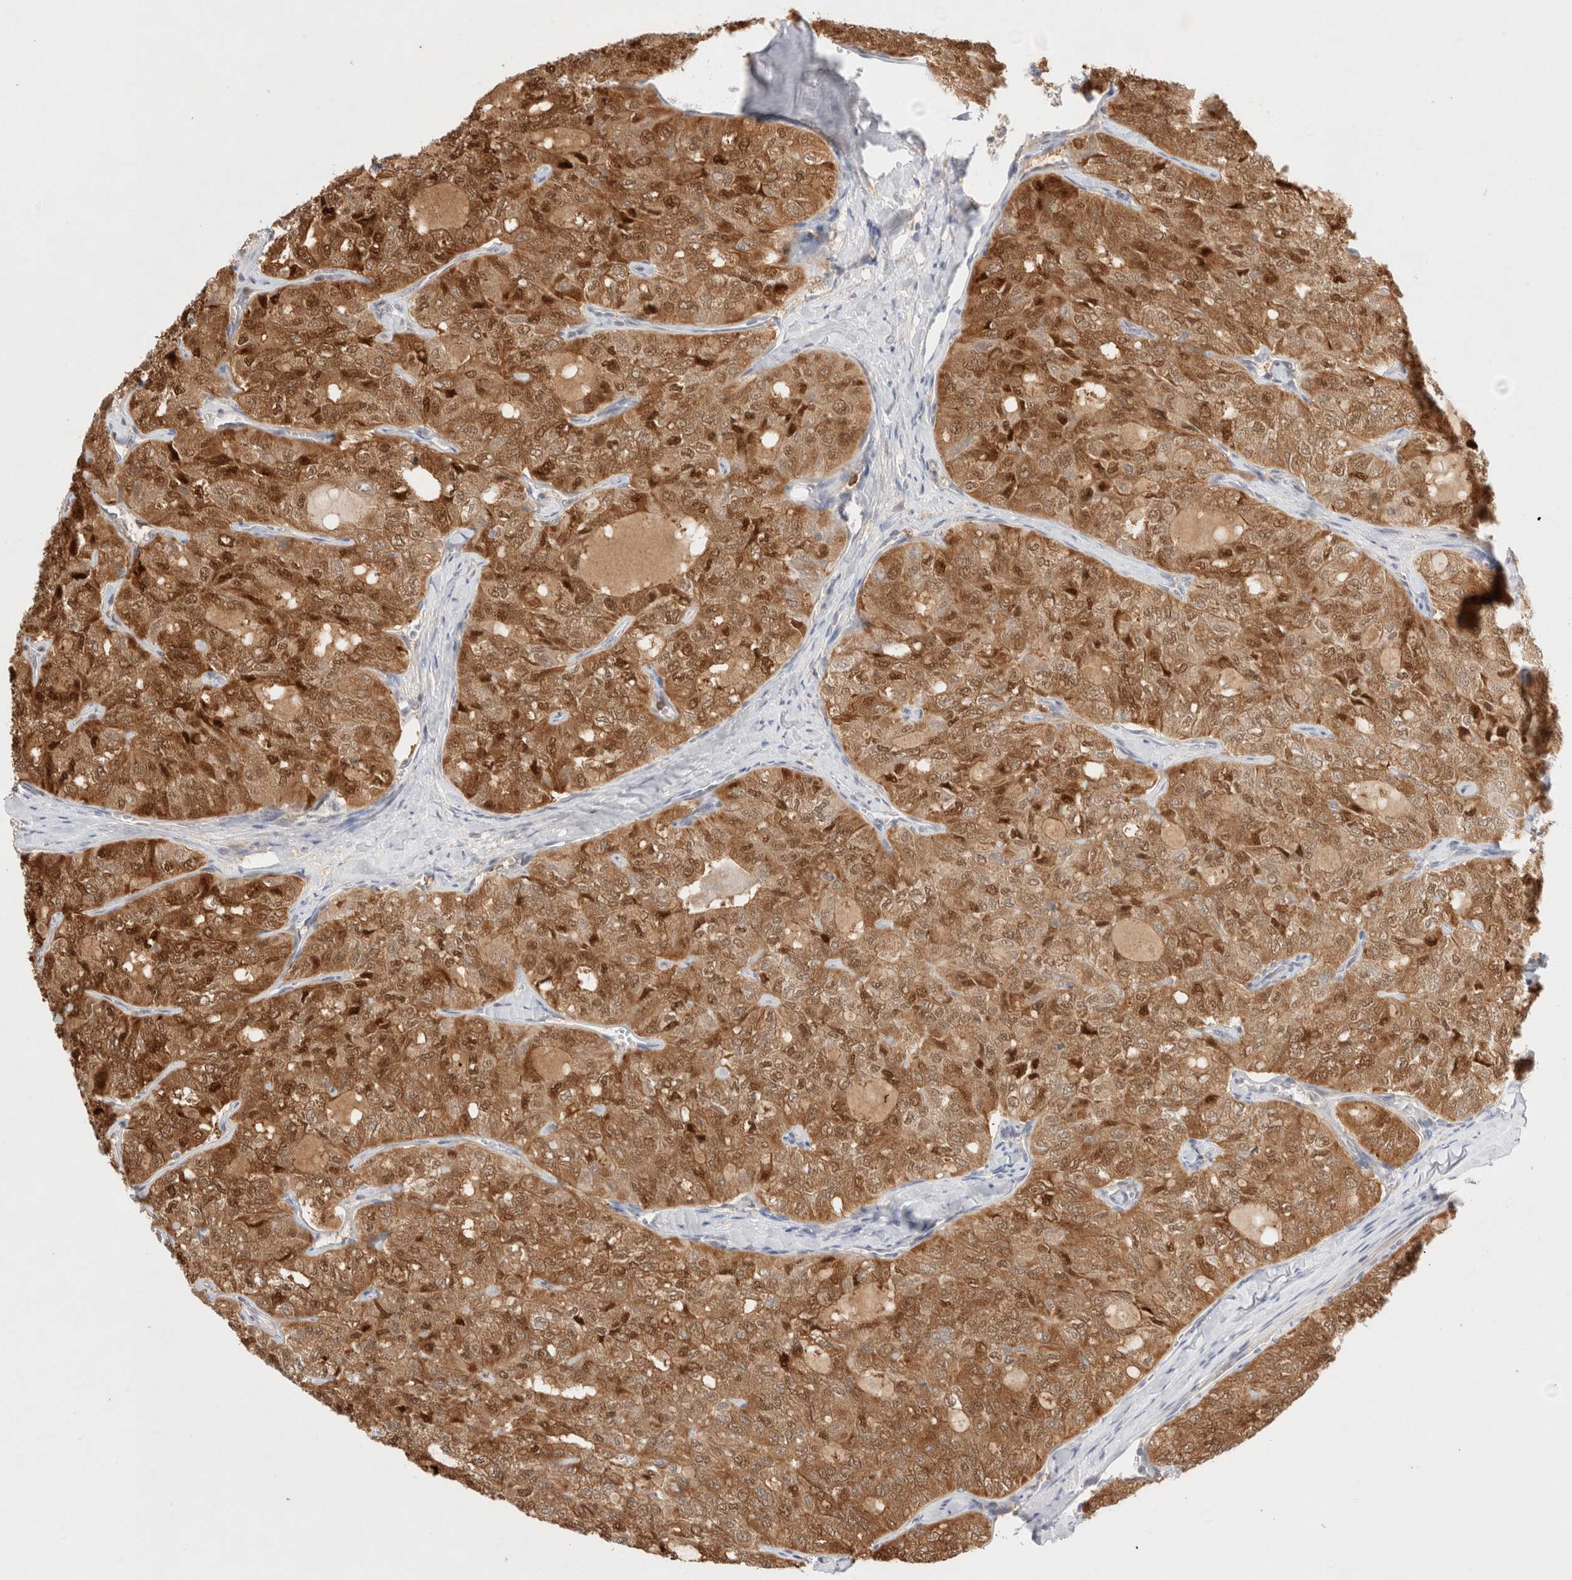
{"staining": {"intensity": "moderate", "quantity": ">75%", "location": "cytoplasmic/membranous,nuclear"}, "tissue": "thyroid cancer", "cell_type": "Tumor cells", "image_type": "cancer", "snomed": [{"axis": "morphology", "description": "Follicular adenoma carcinoma, NOS"}, {"axis": "topography", "description": "Thyroid gland"}], "caption": "Human thyroid cancer (follicular adenoma carcinoma) stained with a brown dye demonstrates moderate cytoplasmic/membranous and nuclear positive staining in about >75% of tumor cells.", "gene": "STARD10", "patient": {"sex": "male", "age": 75}}